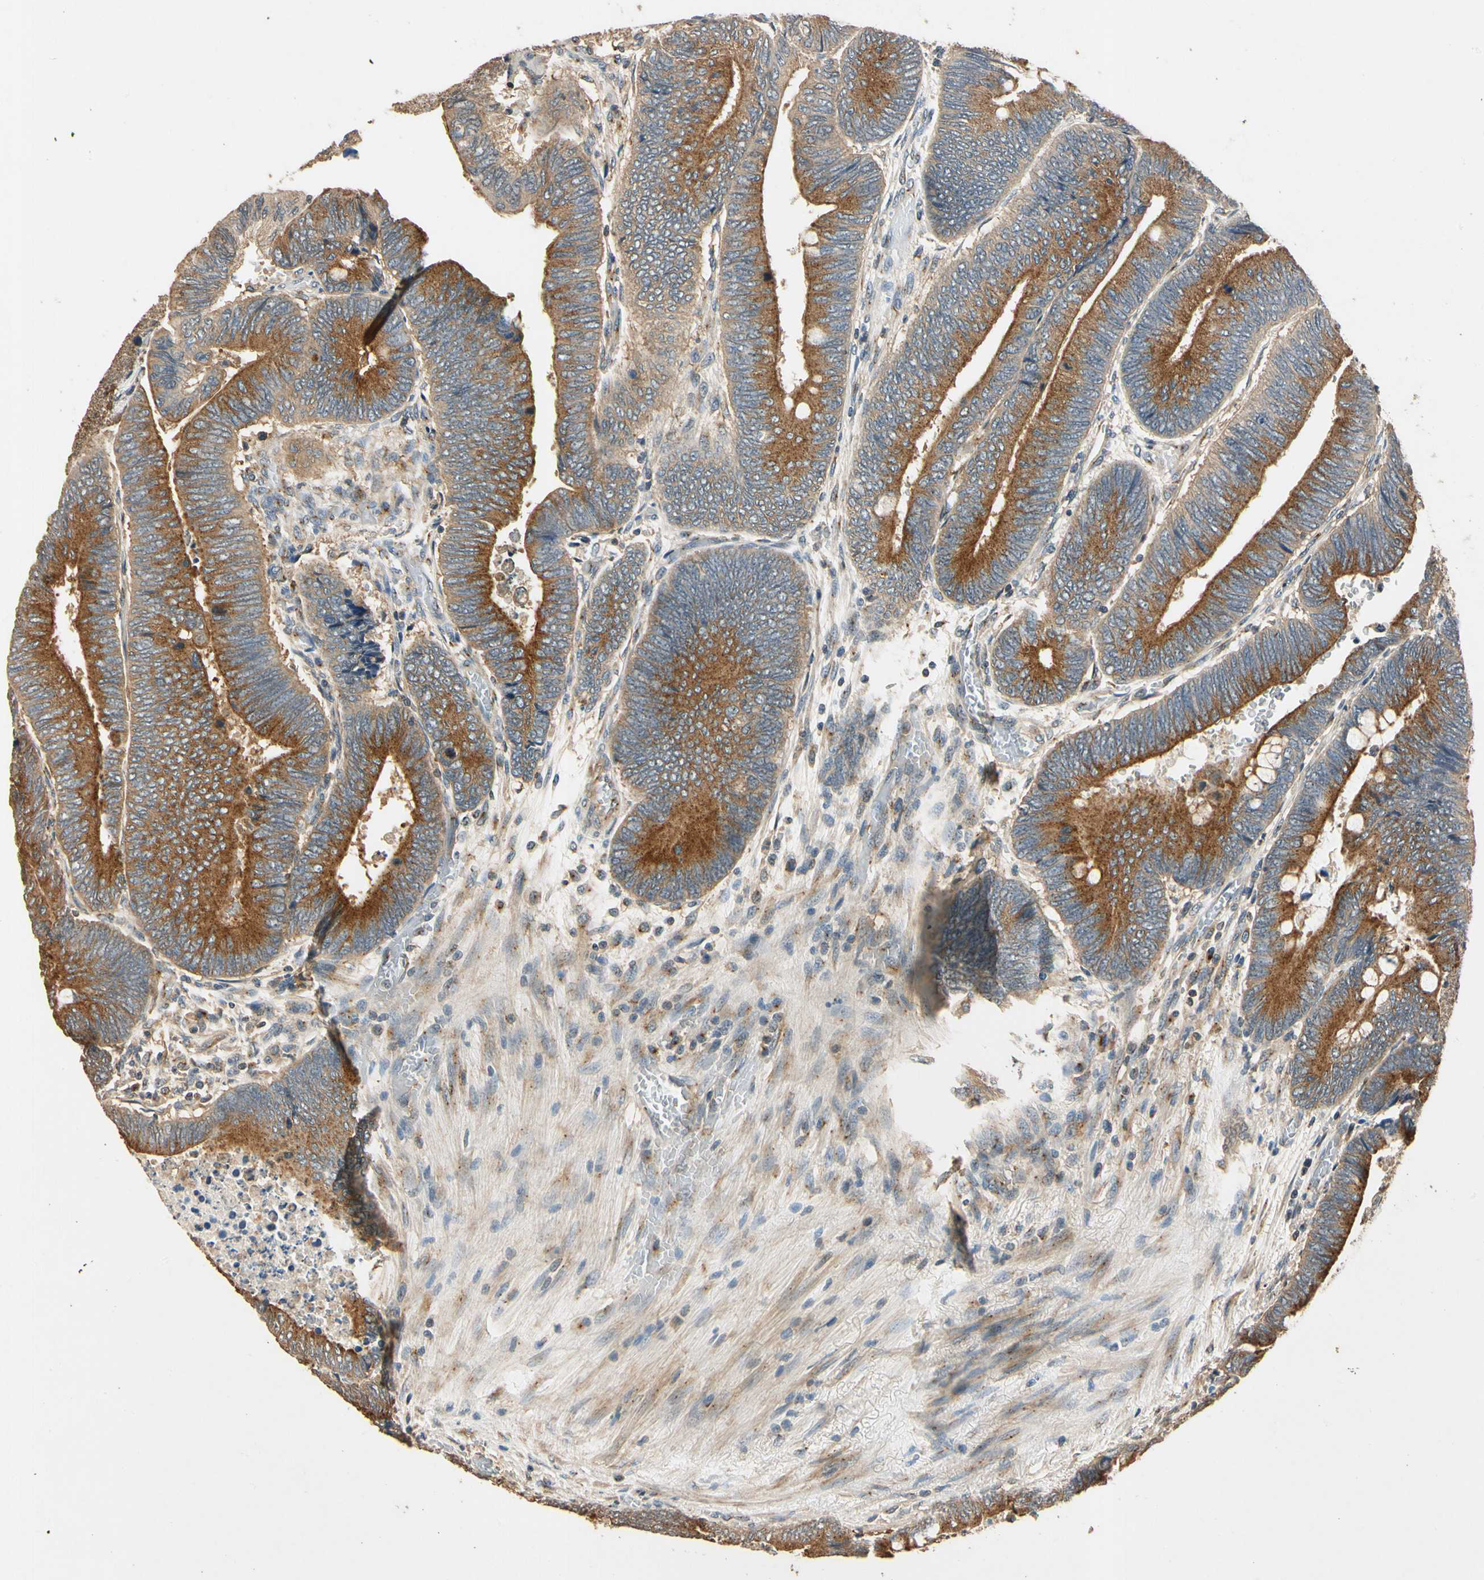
{"staining": {"intensity": "strong", "quantity": ">75%", "location": "cytoplasmic/membranous"}, "tissue": "colorectal cancer", "cell_type": "Tumor cells", "image_type": "cancer", "snomed": [{"axis": "morphology", "description": "Normal tissue, NOS"}, {"axis": "morphology", "description": "Adenocarcinoma, NOS"}, {"axis": "topography", "description": "Rectum"}, {"axis": "topography", "description": "Peripheral nerve tissue"}], "caption": "Immunohistochemical staining of human adenocarcinoma (colorectal) shows high levels of strong cytoplasmic/membranous expression in approximately >75% of tumor cells.", "gene": "AKAP9", "patient": {"sex": "male", "age": 92}}